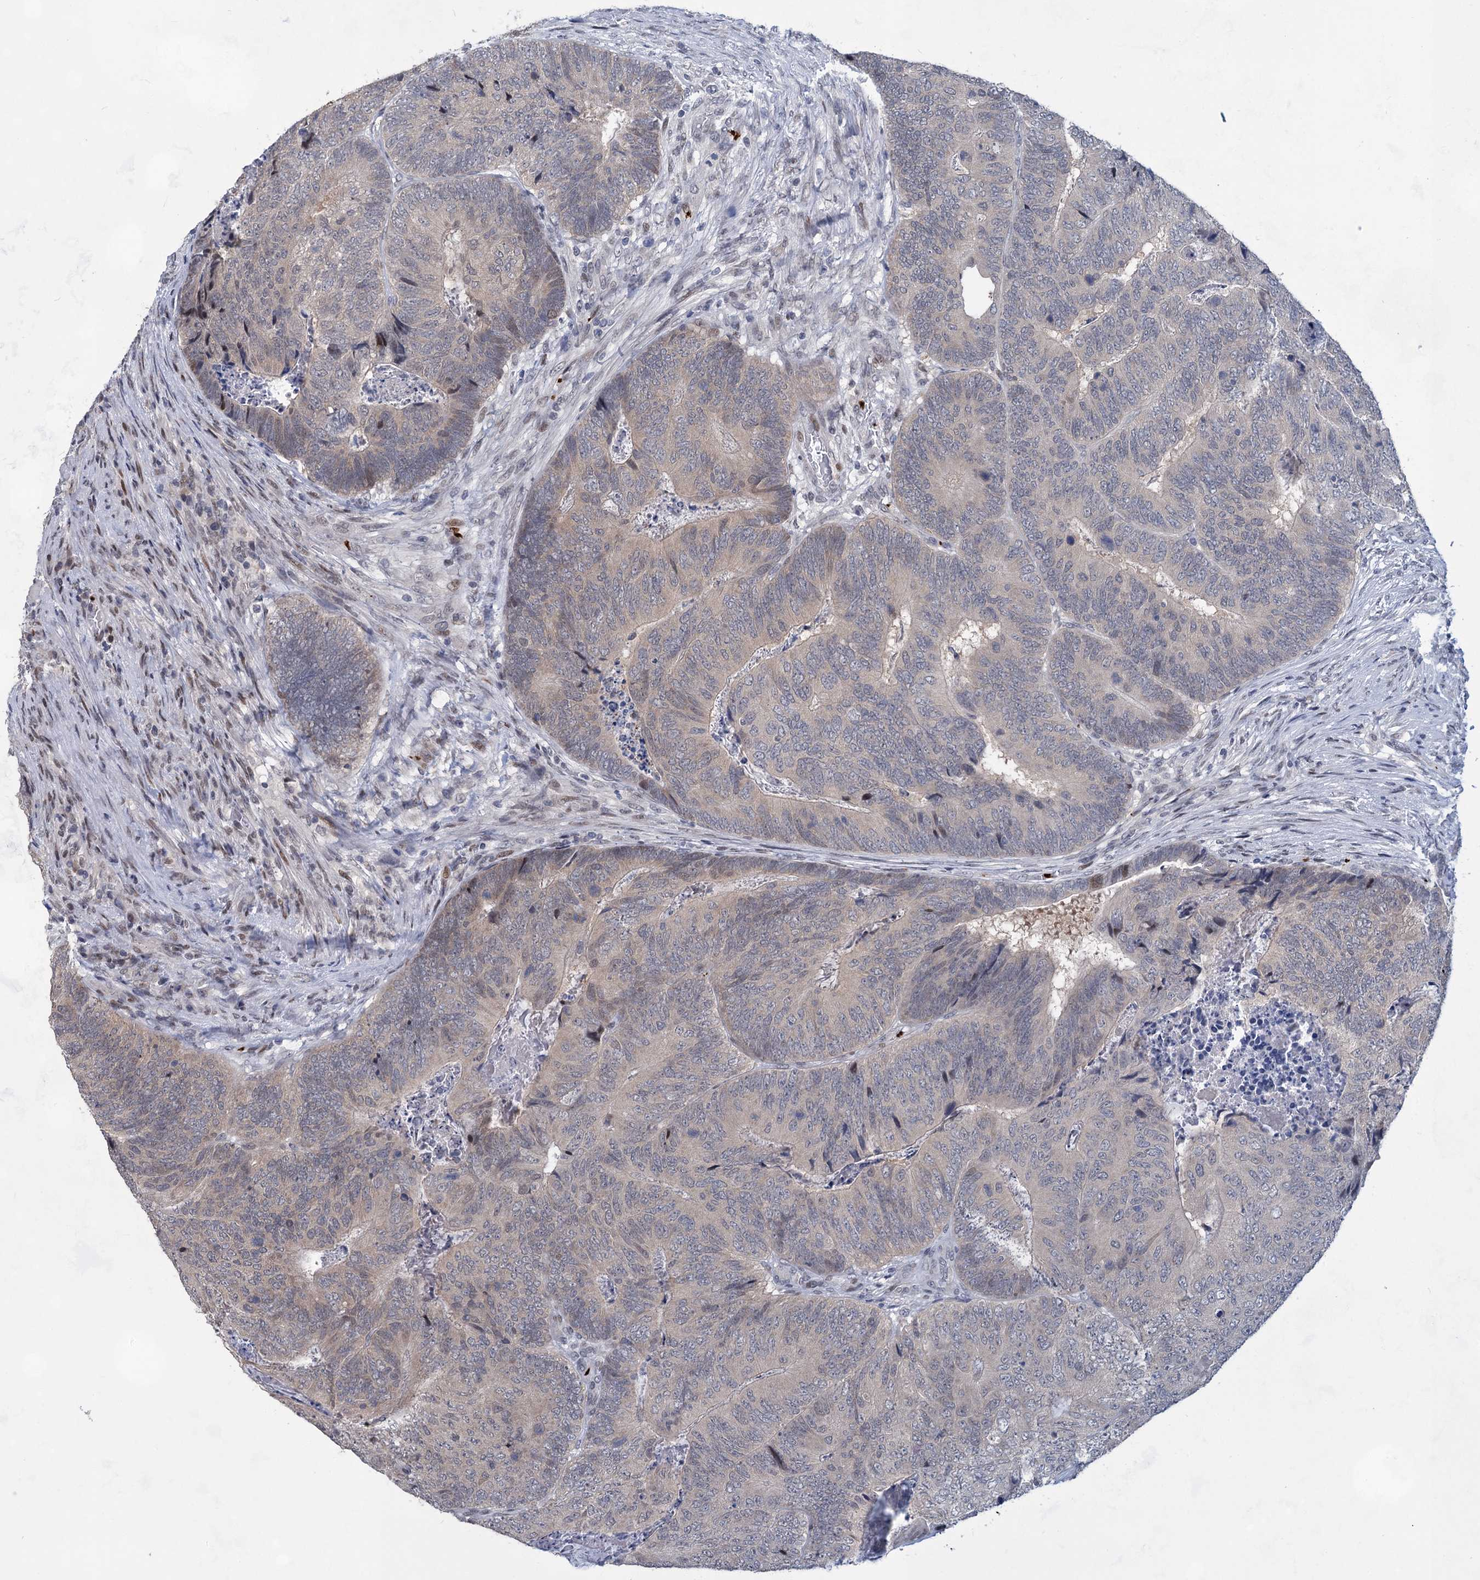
{"staining": {"intensity": "negative", "quantity": "none", "location": "none"}, "tissue": "colorectal cancer", "cell_type": "Tumor cells", "image_type": "cancer", "snomed": [{"axis": "morphology", "description": "Adenocarcinoma, NOS"}, {"axis": "topography", "description": "Colon"}], "caption": "This image is of colorectal cancer stained with immunohistochemistry to label a protein in brown with the nuclei are counter-stained blue. There is no staining in tumor cells.", "gene": "MON2", "patient": {"sex": "female", "age": 67}}